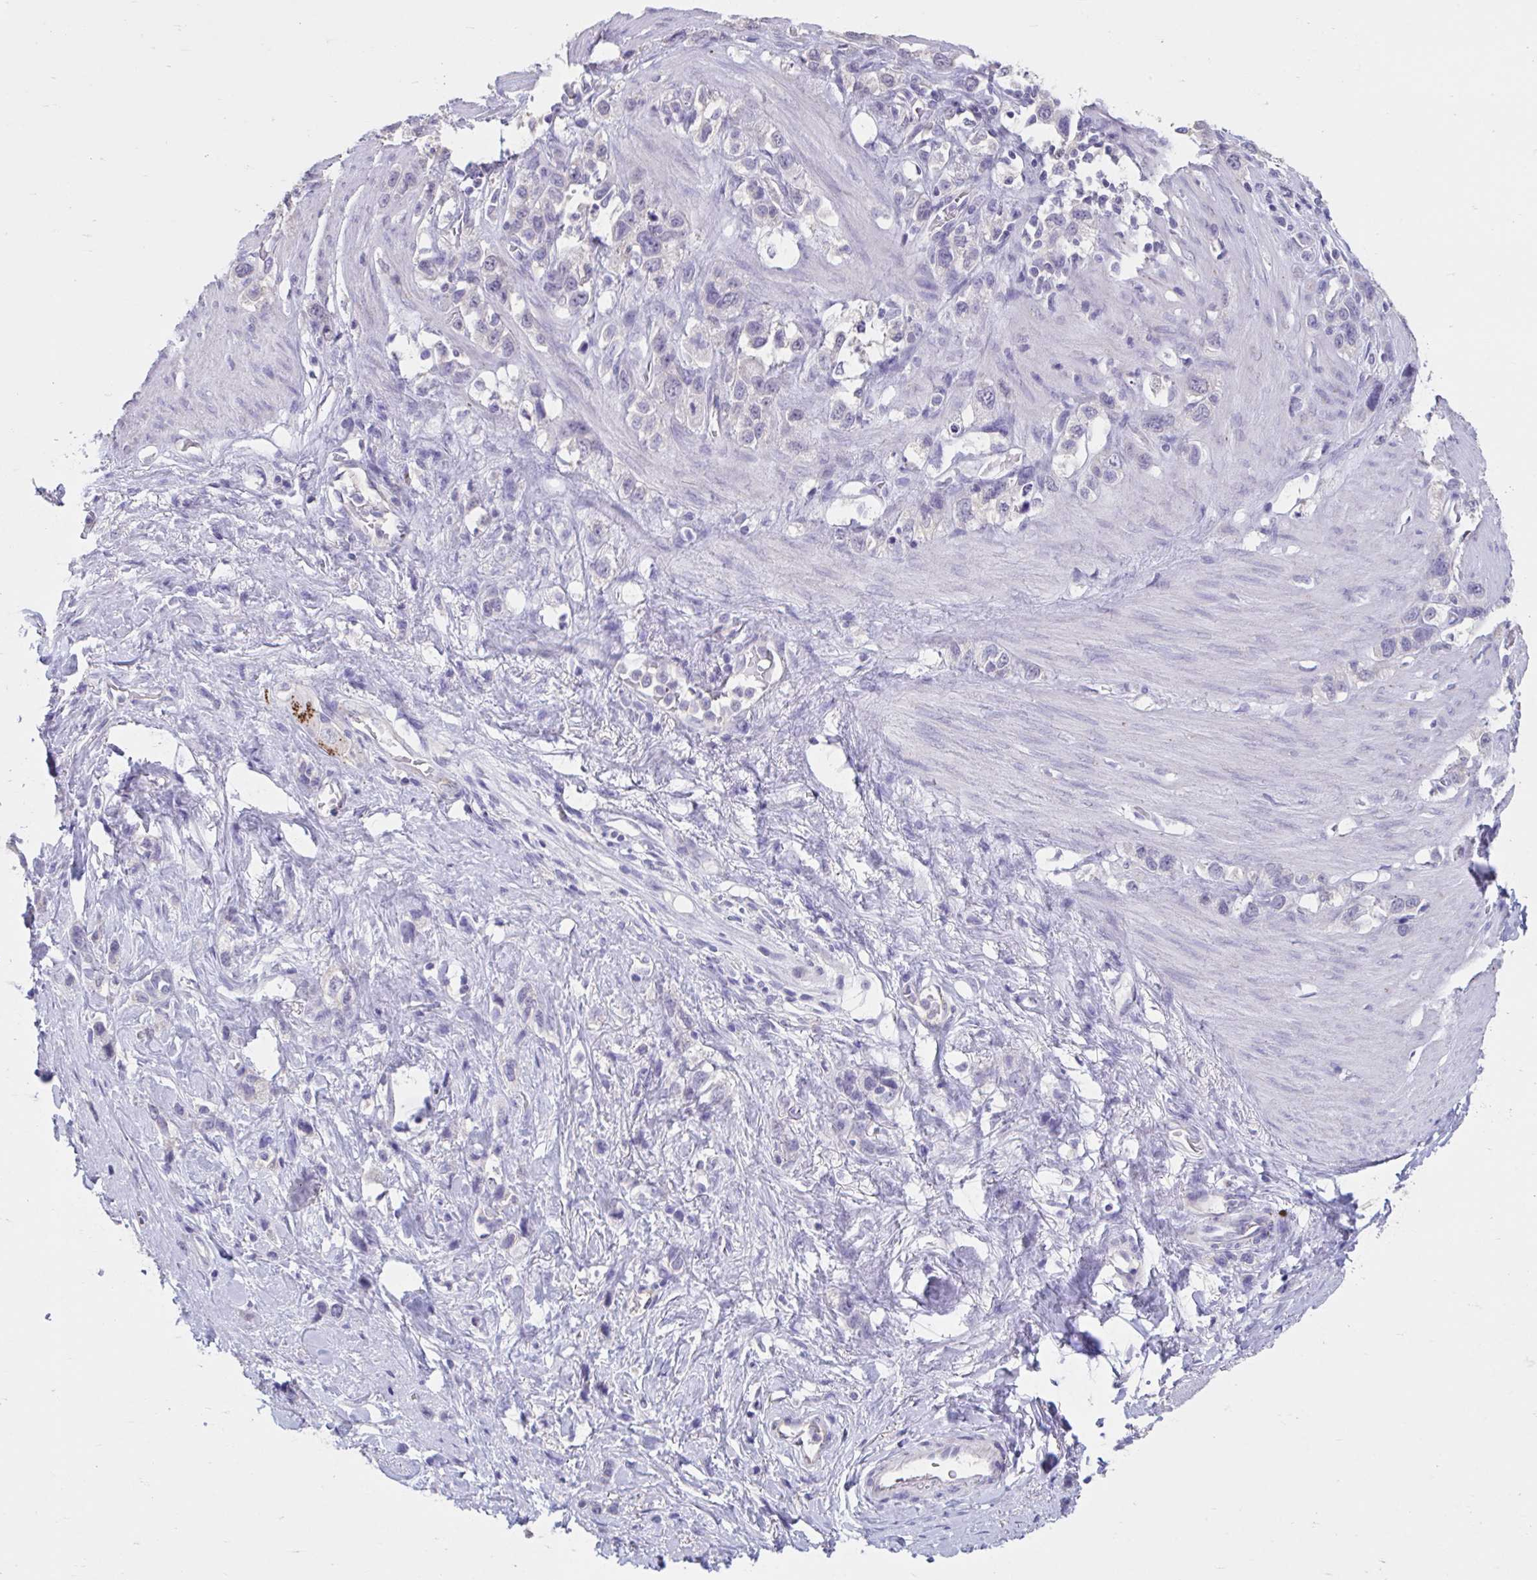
{"staining": {"intensity": "negative", "quantity": "none", "location": "none"}, "tissue": "stomach cancer", "cell_type": "Tumor cells", "image_type": "cancer", "snomed": [{"axis": "morphology", "description": "Adenocarcinoma, NOS"}, {"axis": "topography", "description": "Stomach"}], "caption": "Stomach cancer stained for a protein using IHC displays no expression tumor cells.", "gene": "GPR162", "patient": {"sex": "female", "age": 65}}